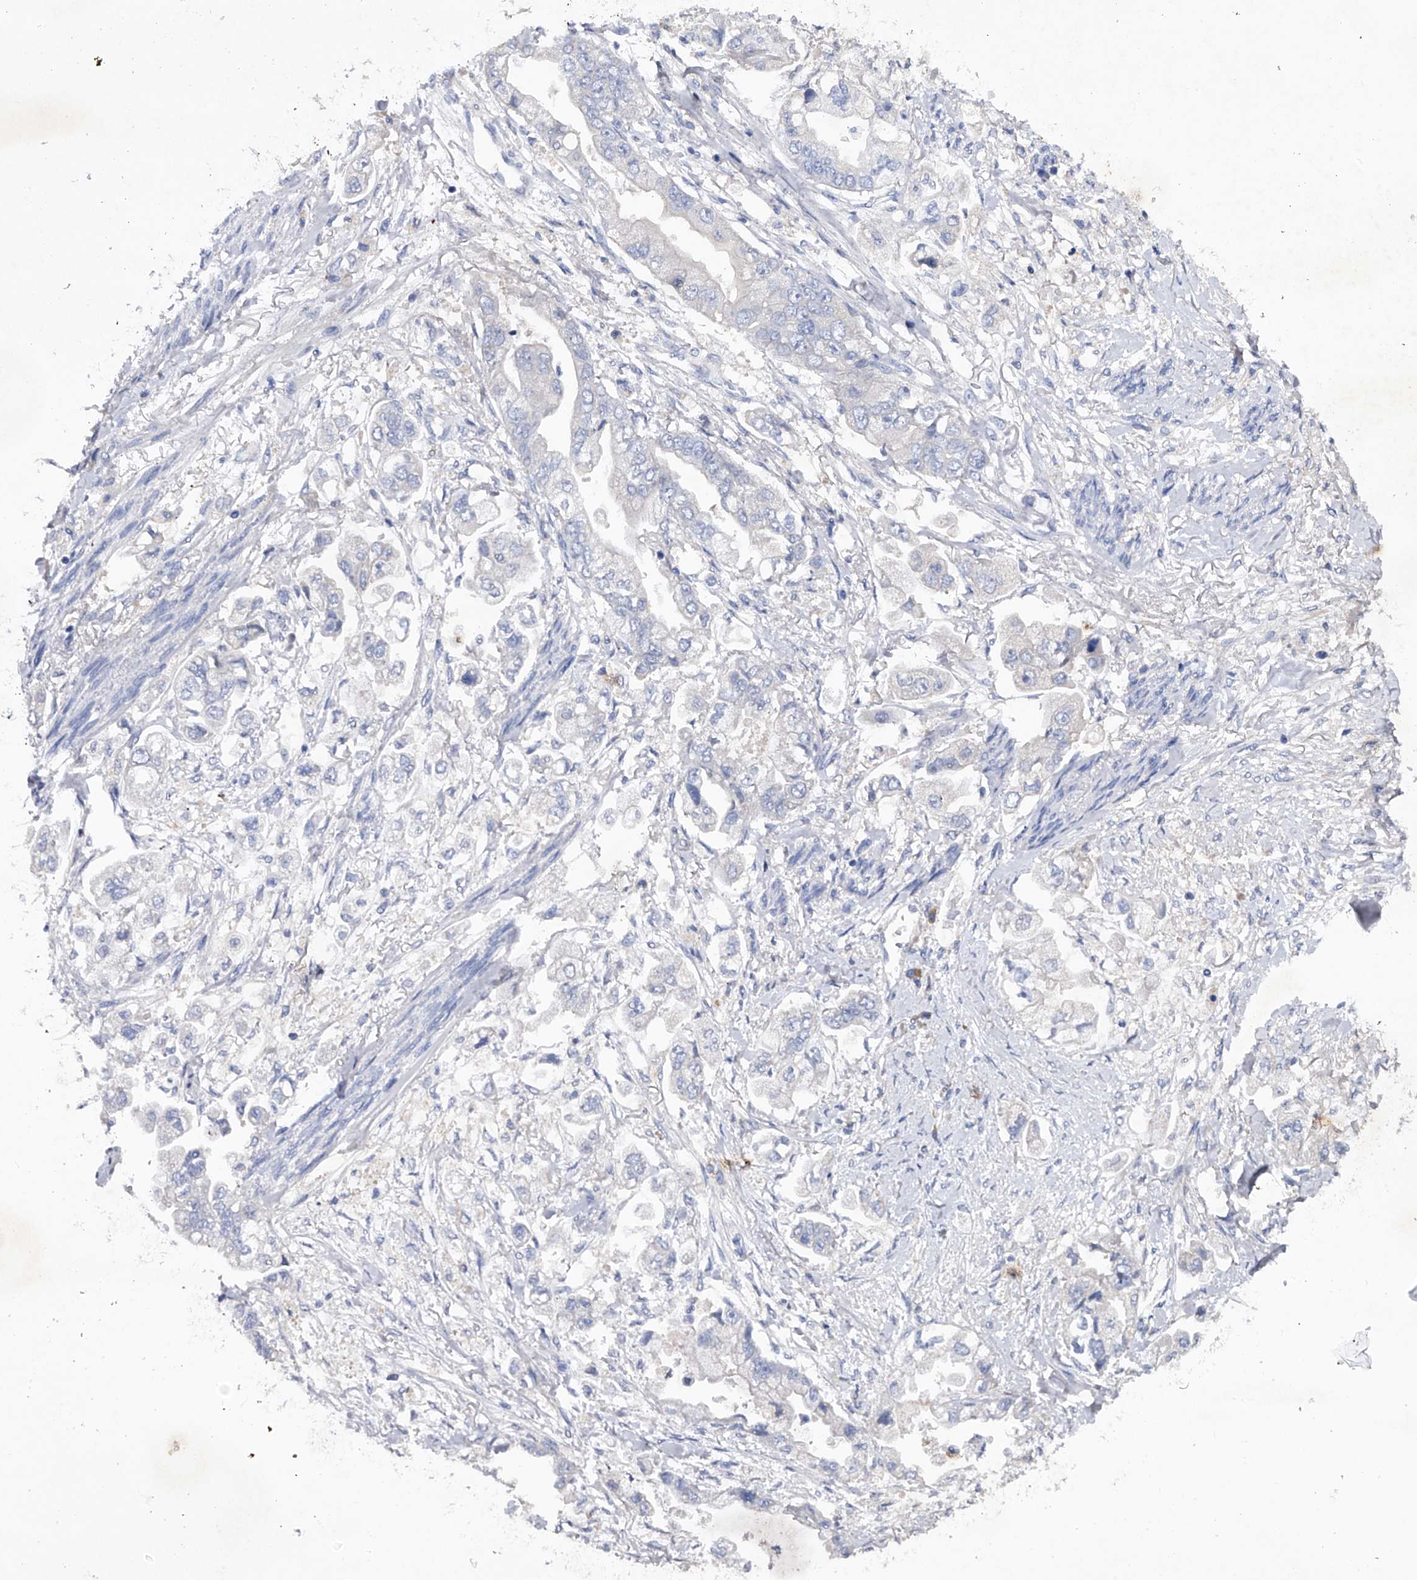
{"staining": {"intensity": "negative", "quantity": "none", "location": "none"}, "tissue": "stomach cancer", "cell_type": "Tumor cells", "image_type": "cancer", "snomed": [{"axis": "morphology", "description": "Adenocarcinoma, NOS"}, {"axis": "topography", "description": "Stomach"}], "caption": "Tumor cells are negative for brown protein staining in stomach adenocarcinoma. The staining is performed using DAB brown chromogen with nuclei counter-stained in using hematoxylin.", "gene": "ASNS", "patient": {"sex": "male", "age": 62}}